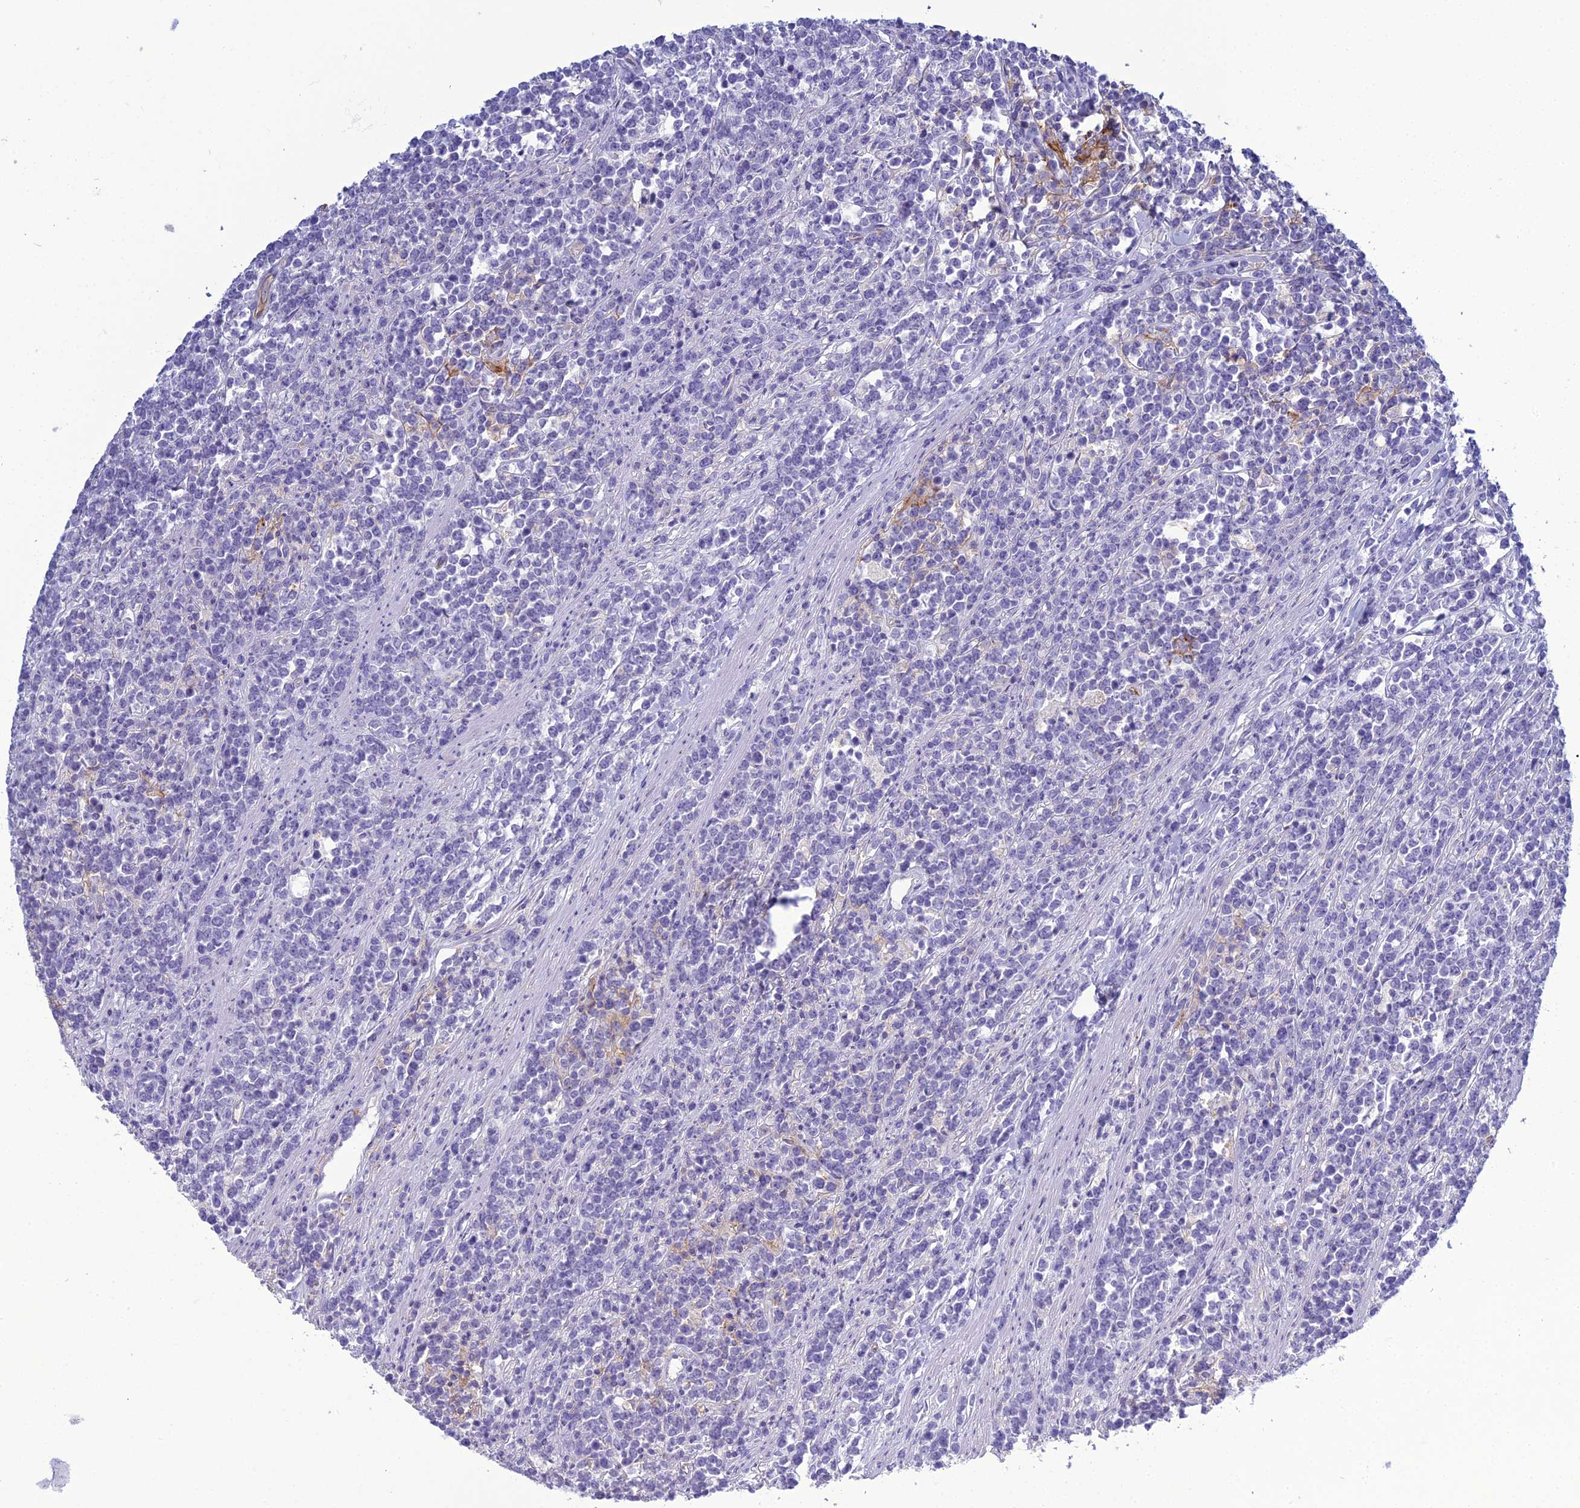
{"staining": {"intensity": "negative", "quantity": "none", "location": "none"}, "tissue": "lymphoma", "cell_type": "Tumor cells", "image_type": "cancer", "snomed": [{"axis": "morphology", "description": "Malignant lymphoma, non-Hodgkin's type, High grade"}, {"axis": "topography", "description": "Small intestine"}], "caption": "High power microscopy photomicrograph of an immunohistochemistry photomicrograph of lymphoma, revealing no significant staining in tumor cells.", "gene": "ACE", "patient": {"sex": "male", "age": 8}}